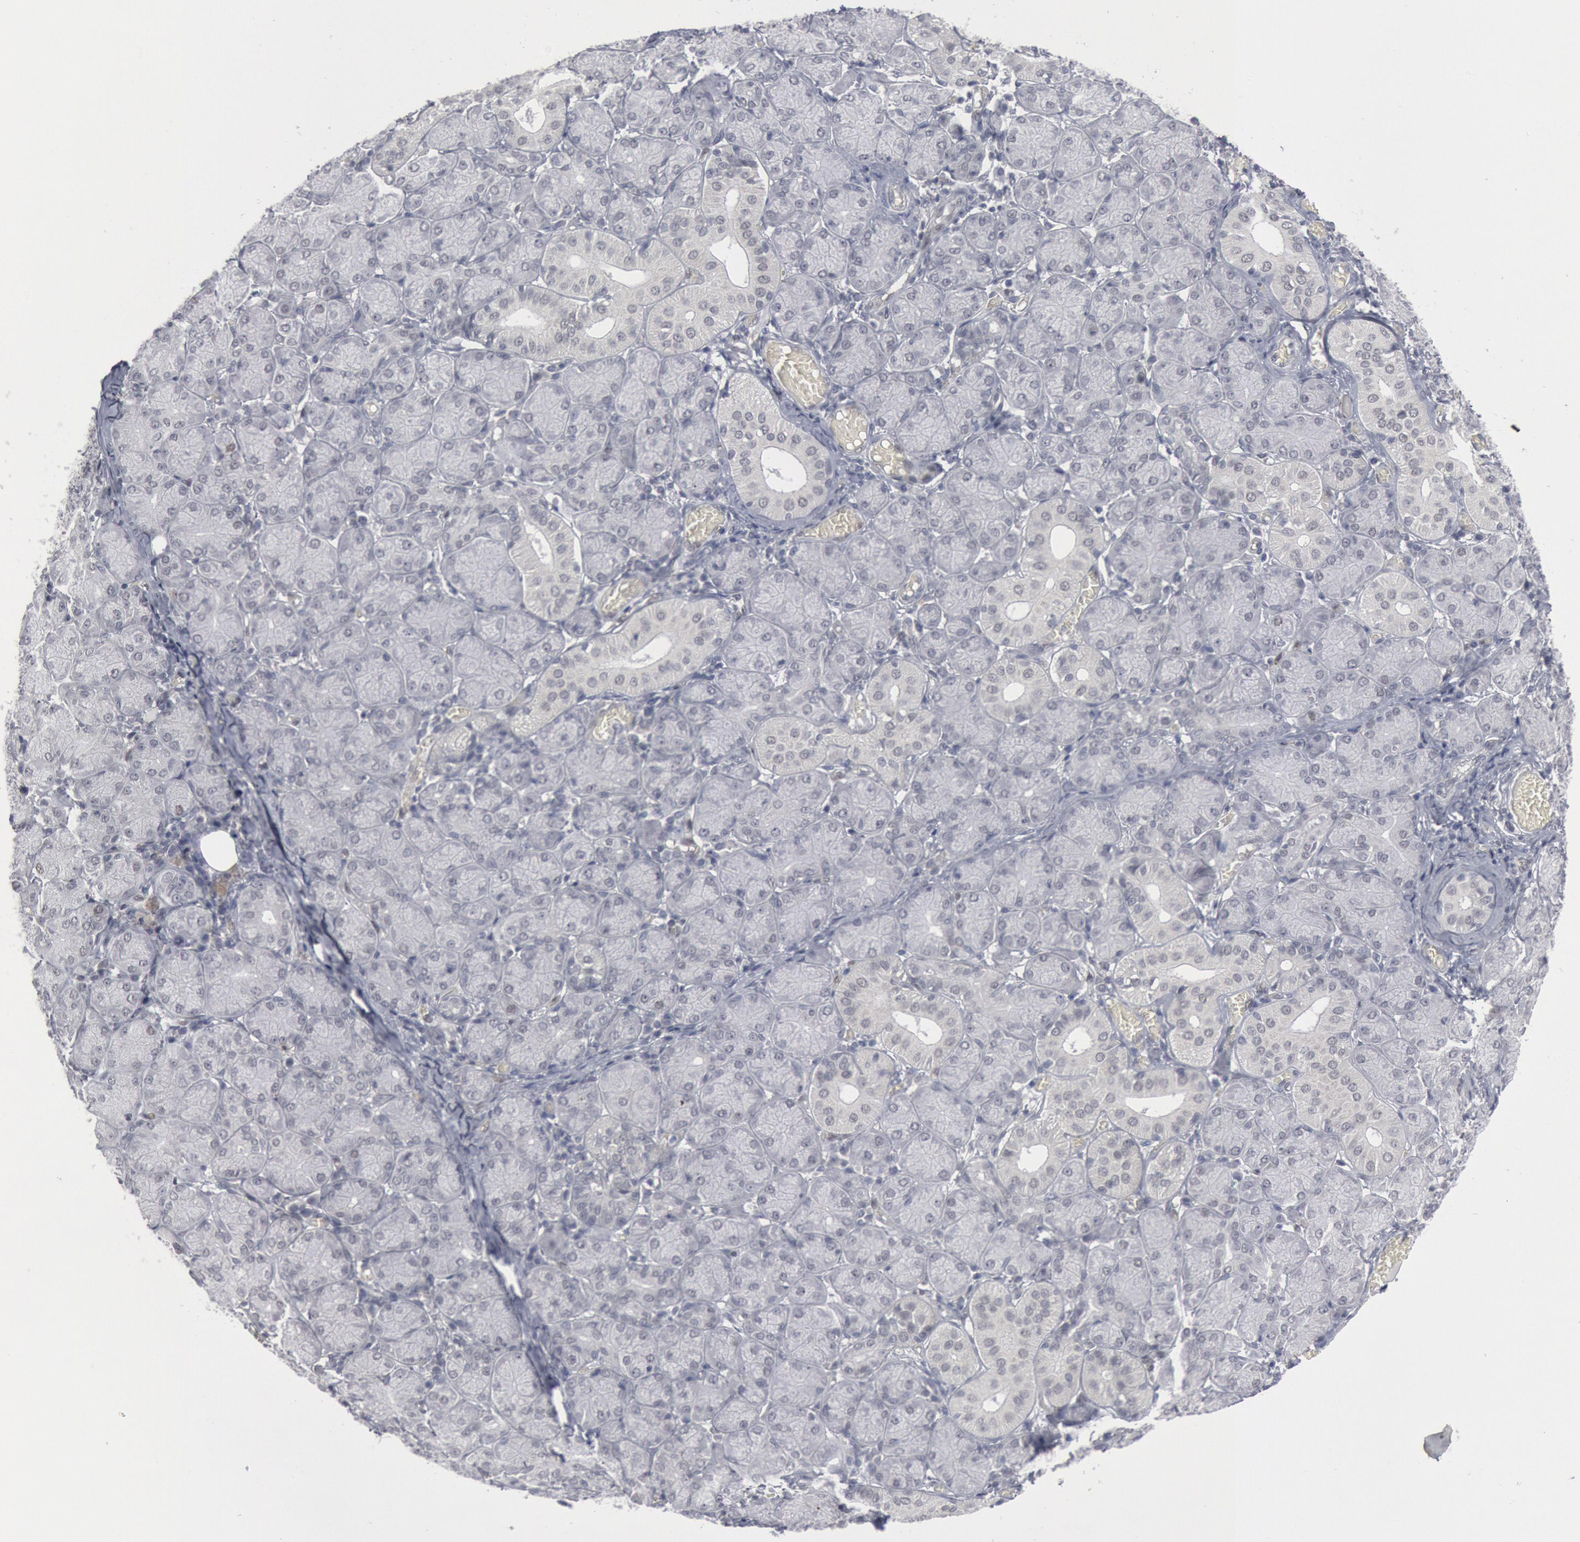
{"staining": {"intensity": "negative", "quantity": "none", "location": "none"}, "tissue": "salivary gland", "cell_type": "Glandular cells", "image_type": "normal", "snomed": [{"axis": "morphology", "description": "Normal tissue, NOS"}, {"axis": "topography", "description": "Salivary gland"}], "caption": "Immunohistochemical staining of benign salivary gland exhibits no significant staining in glandular cells.", "gene": "FOXO1", "patient": {"sex": "female", "age": 24}}